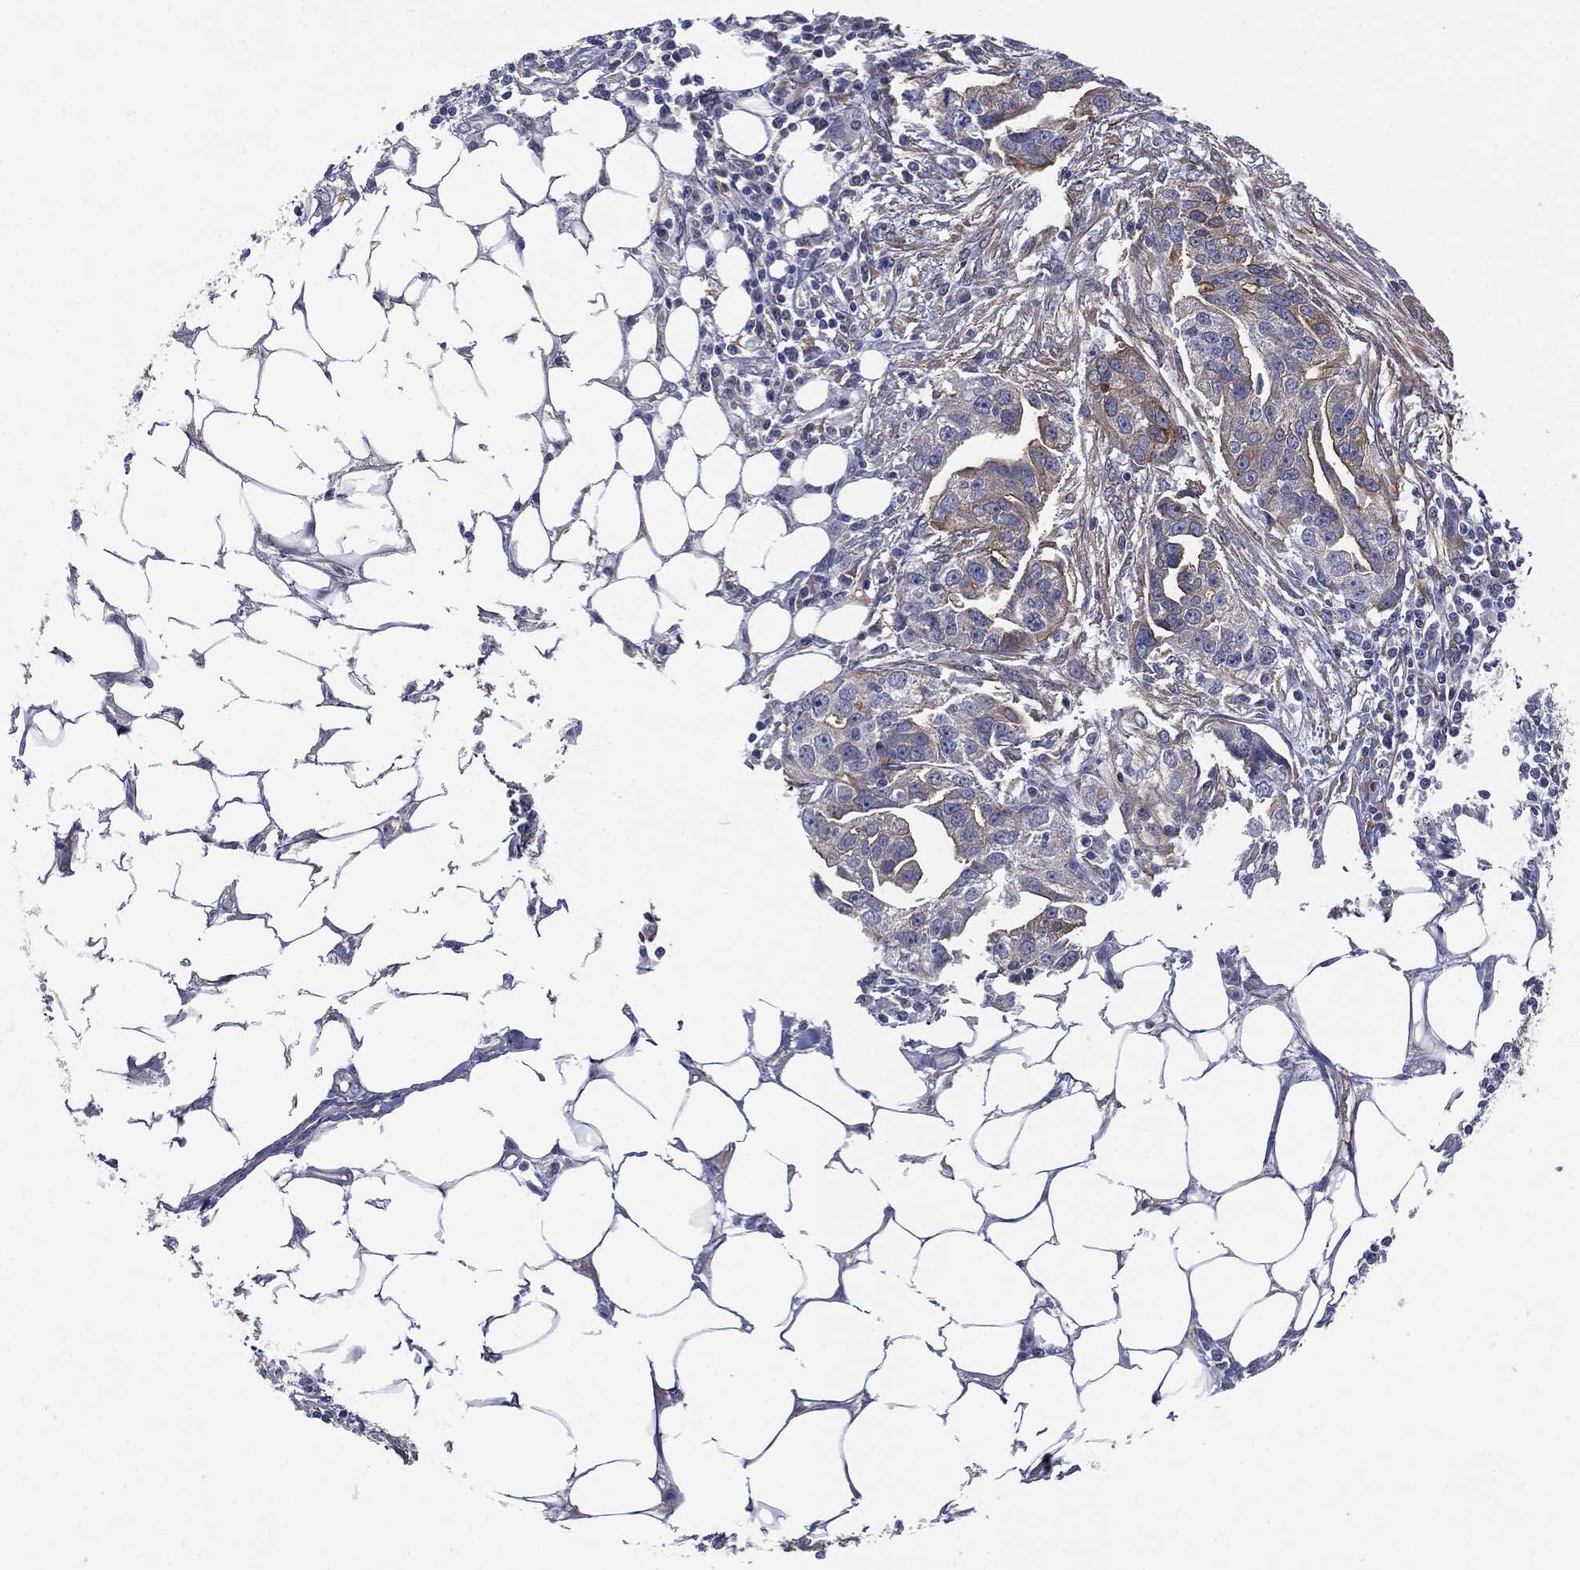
{"staining": {"intensity": "weak", "quantity": "25%-75%", "location": "cytoplasmic/membranous"}, "tissue": "ovarian cancer", "cell_type": "Tumor cells", "image_type": "cancer", "snomed": [{"axis": "morphology", "description": "Carcinoma, endometroid"}, {"axis": "morphology", "description": "Cystadenocarcinoma, serous, NOS"}, {"axis": "topography", "description": "Ovary"}], "caption": "DAB immunohistochemical staining of human serous cystadenocarcinoma (ovarian) displays weak cytoplasmic/membranous protein expression in approximately 25%-75% of tumor cells.", "gene": "KRT5", "patient": {"sex": "female", "age": 45}}